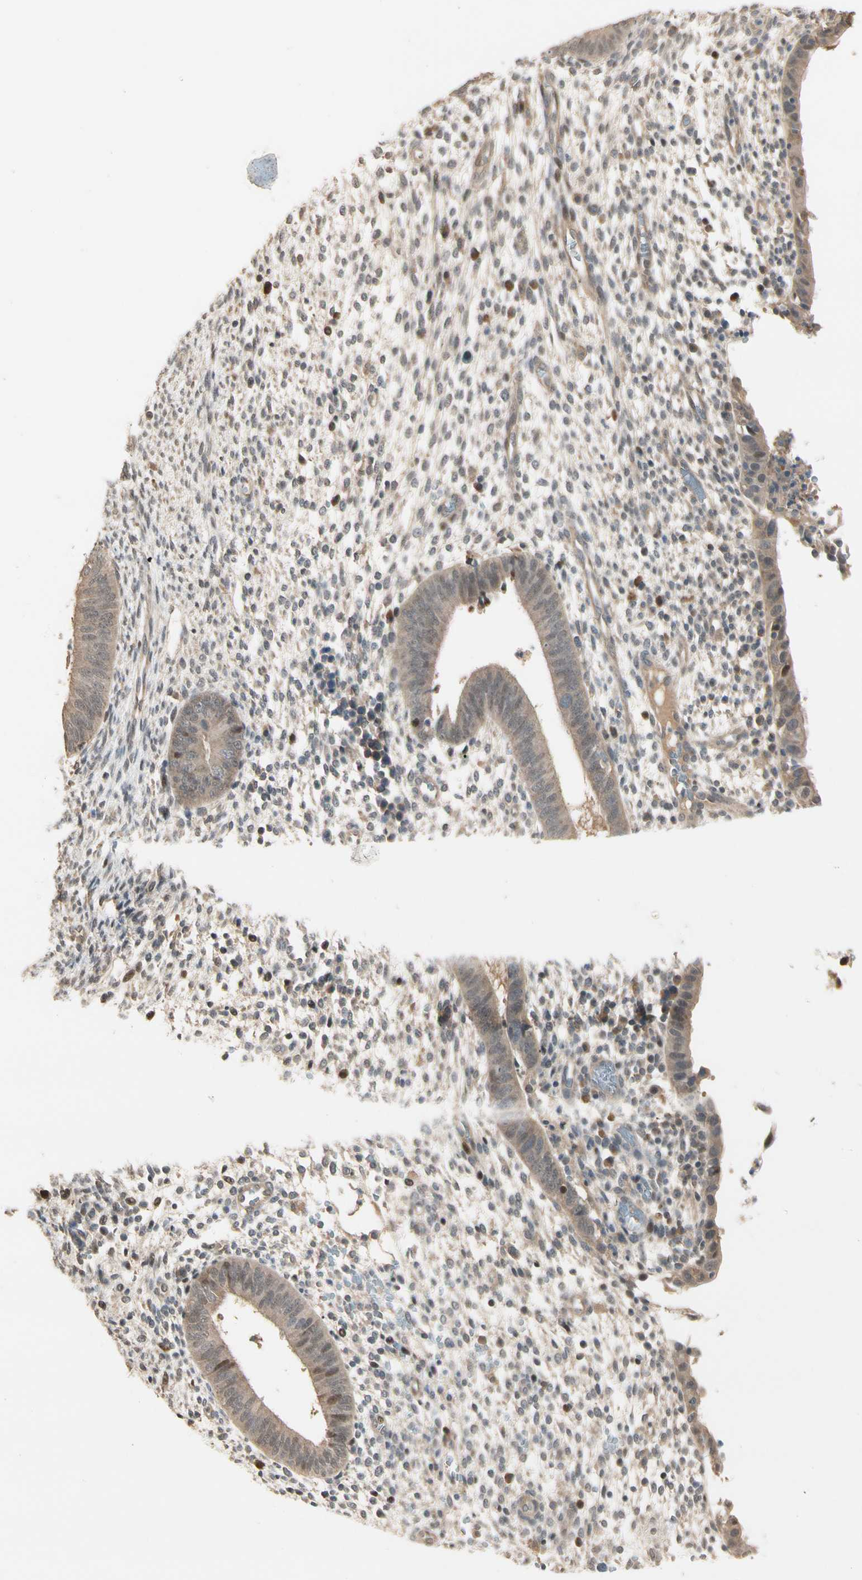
{"staining": {"intensity": "weak", "quantity": "25%-75%", "location": "cytoplasmic/membranous"}, "tissue": "endometrium", "cell_type": "Cells in endometrial stroma", "image_type": "normal", "snomed": [{"axis": "morphology", "description": "Normal tissue, NOS"}, {"axis": "topography", "description": "Endometrium"}], "caption": "A high-resolution photomicrograph shows IHC staining of unremarkable endometrium, which demonstrates weak cytoplasmic/membranous staining in approximately 25%-75% of cells in endometrial stroma.", "gene": "ATG4C", "patient": {"sex": "female", "age": 35}}